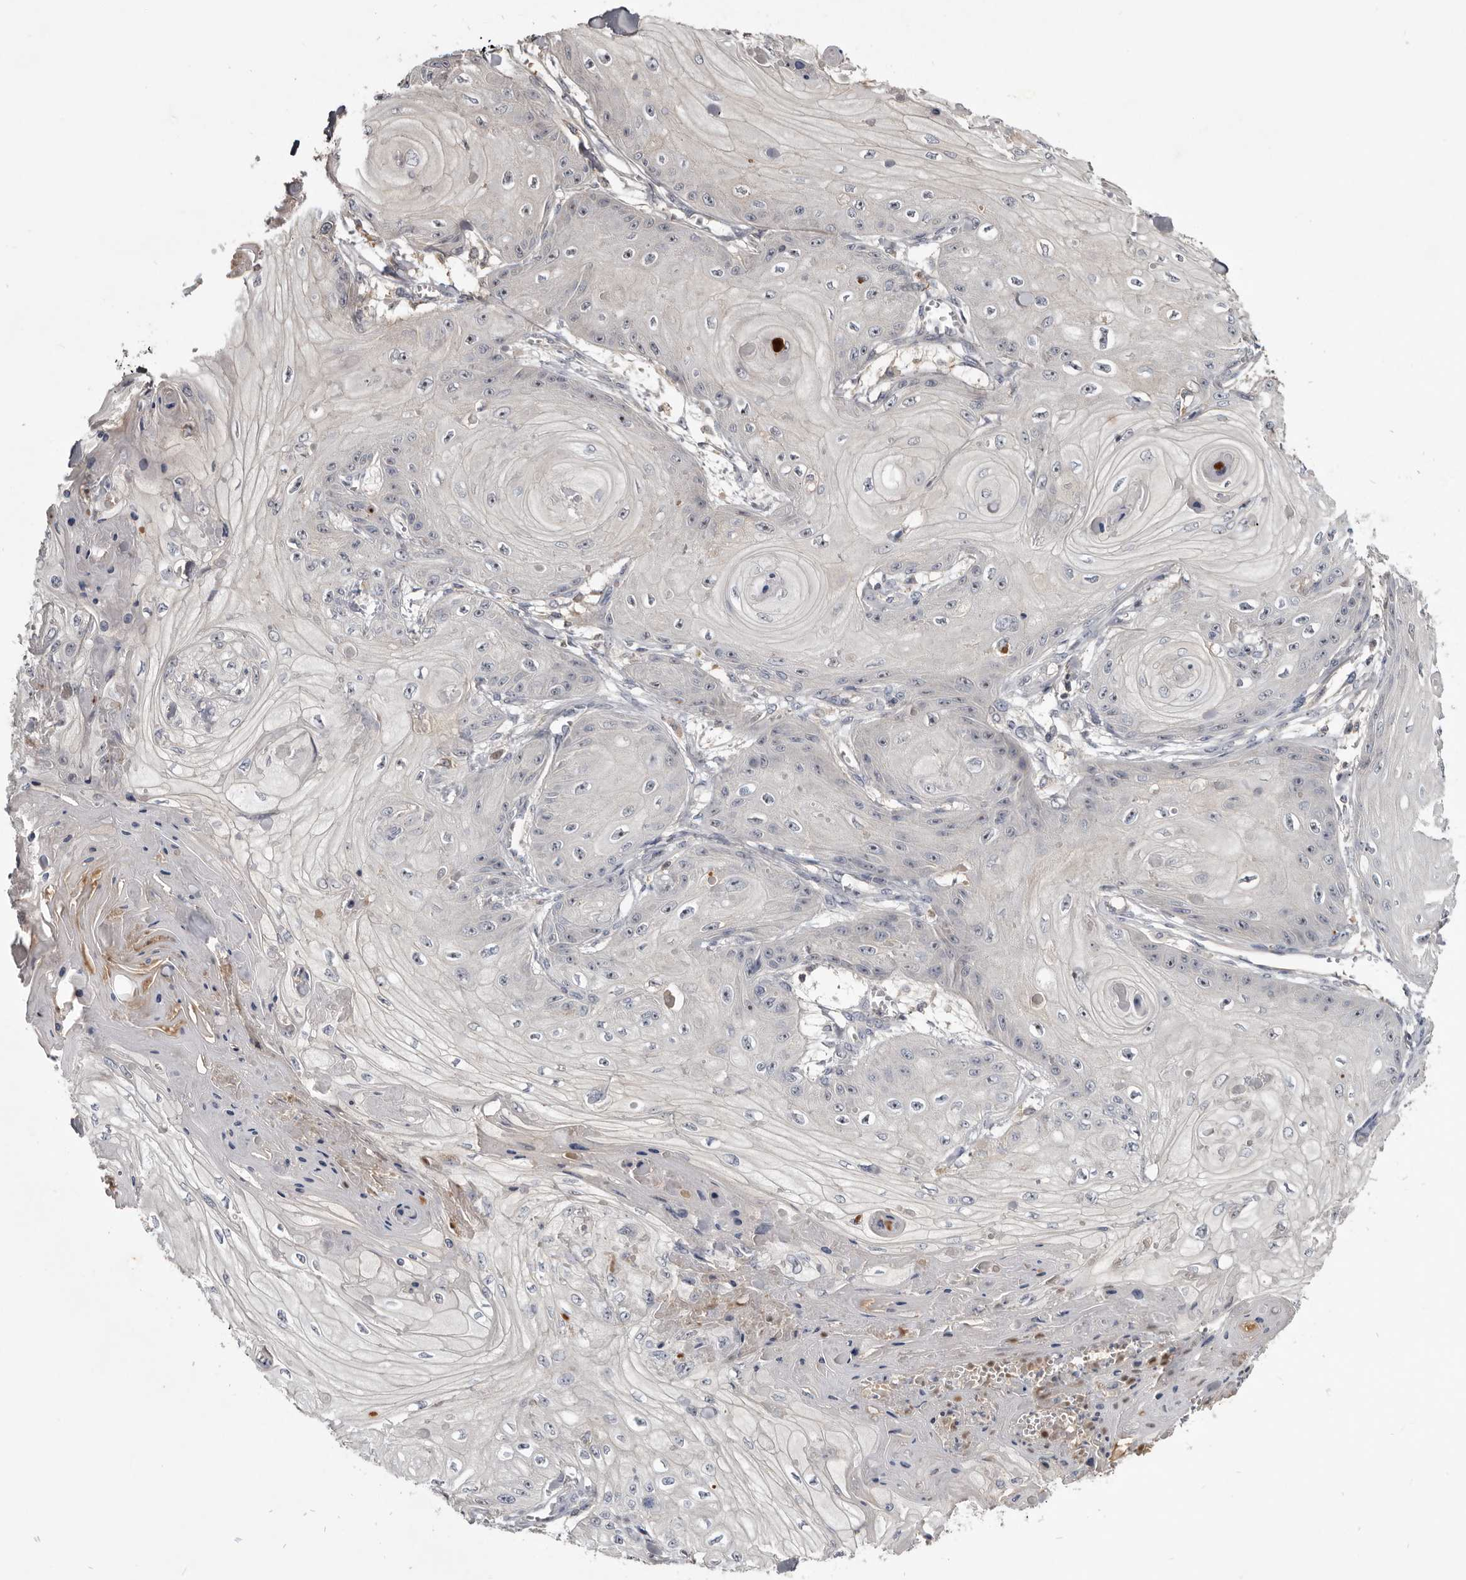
{"staining": {"intensity": "negative", "quantity": "none", "location": "none"}, "tissue": "skin cancer", "cell_type": "Tumor cells", "image_type": "cancer", "snomed": [{"axis": "morphology", "description": "Squamous cell carcinoma, NOS"}, {"axis": "topography", "description": "Skin"}], "caption": "This is an immunohistochemistry (IHC) photomicrograph of human skin cancer (squamous cell carcinoma). There is no expression in tumor cells.", "gene": "TTC39A", "patient": {"sex": "male", "age": 74}}